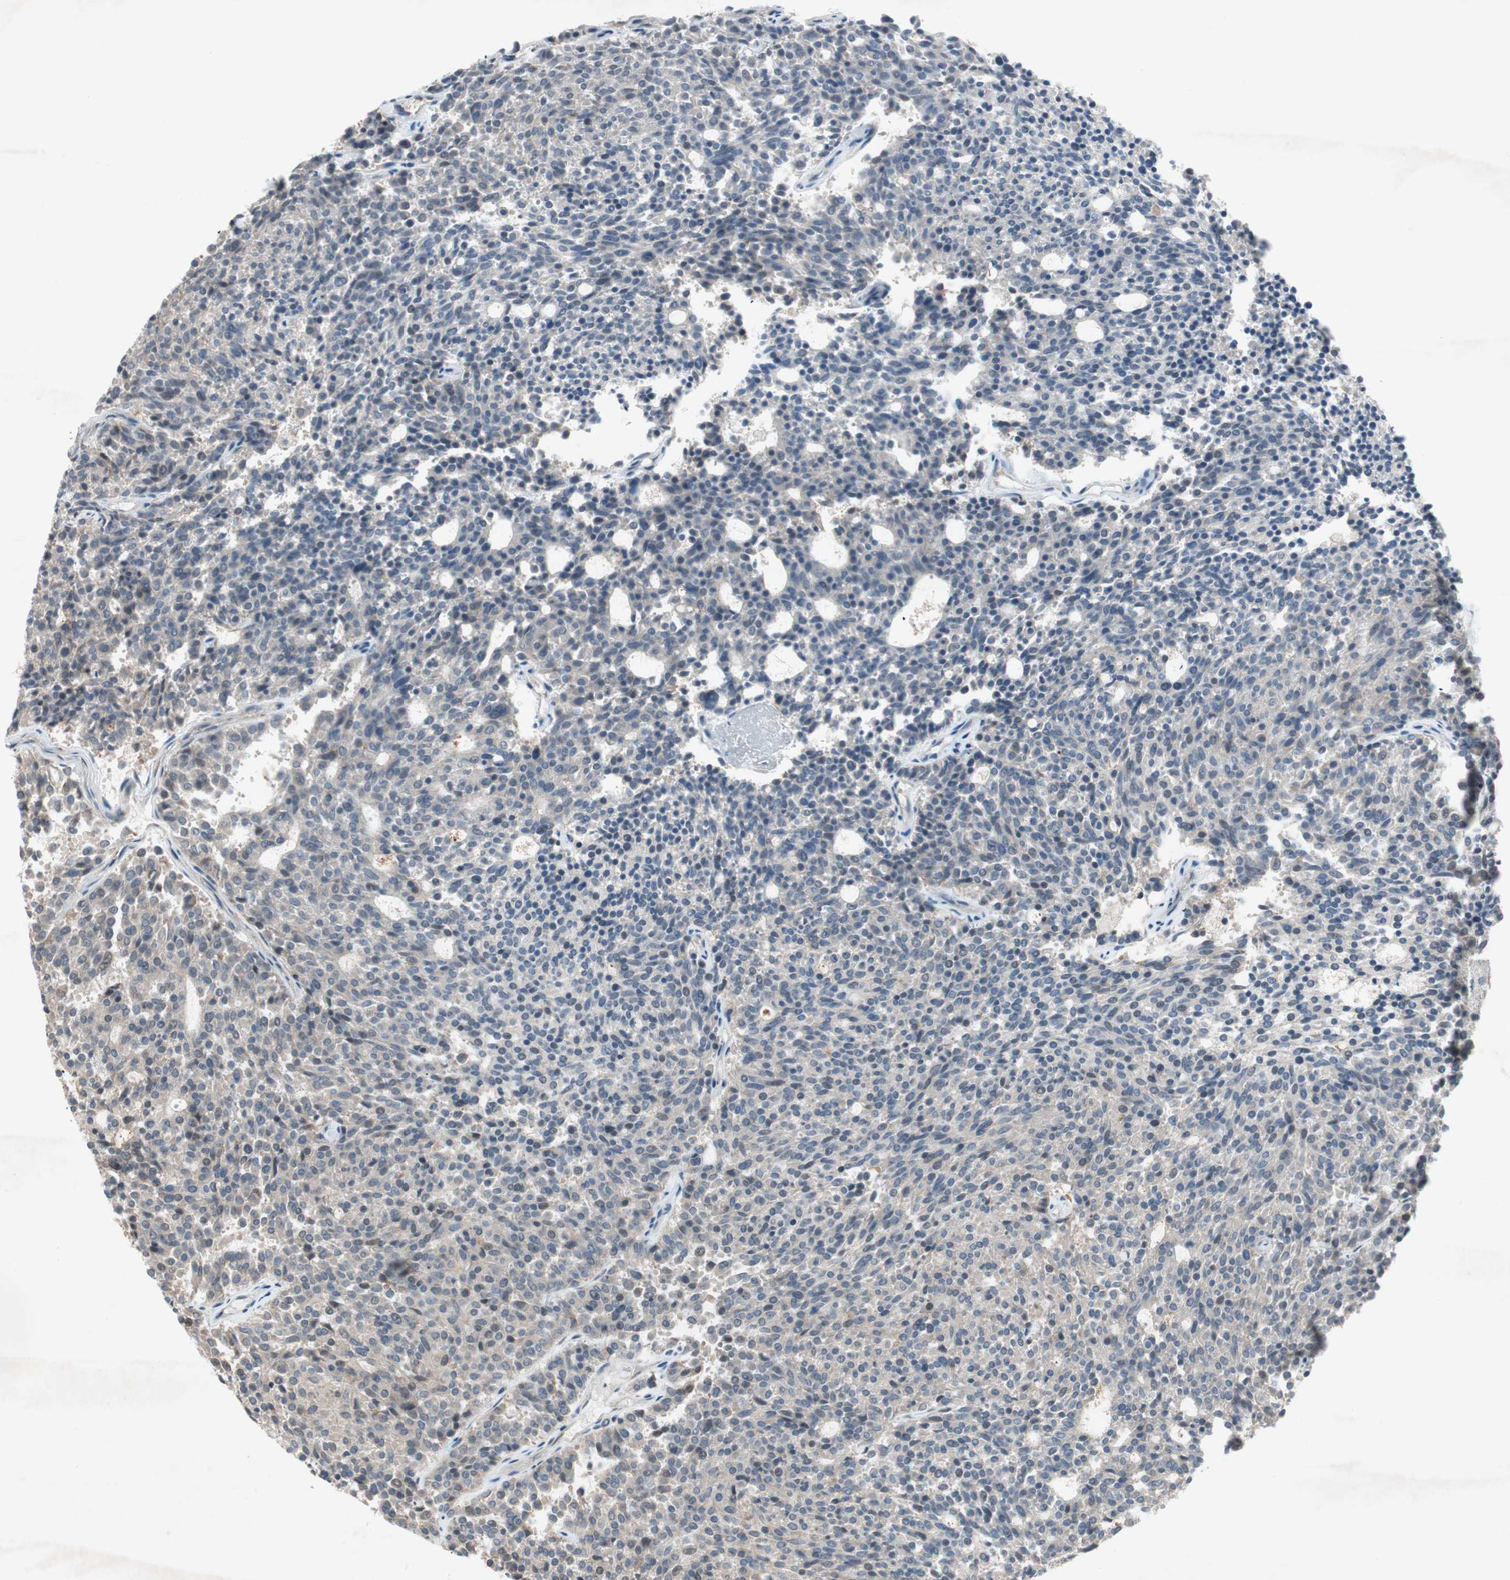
{"staining": {"intensity": "moderate", "quantity": "<25%", "location": "cytoplasmic/membranous"}, "tissue": "carcinoid", "cell_type": "Tumor cells", "image_type": "cancer", "snomed": [{"axis": "morphology", "description": "Carcinoid, malignant, NOS"}, {"axis": "topography", "description": "Pancreas"}], "caption": "Immunohistochemical staining of human carcinoid demonstrates low levels of moderate cytoplasmic/membranous protein staining in approximately <25% of tumor cells.", "gene": "RNGTT", "patient": {"sex": "female", "age": 54}}